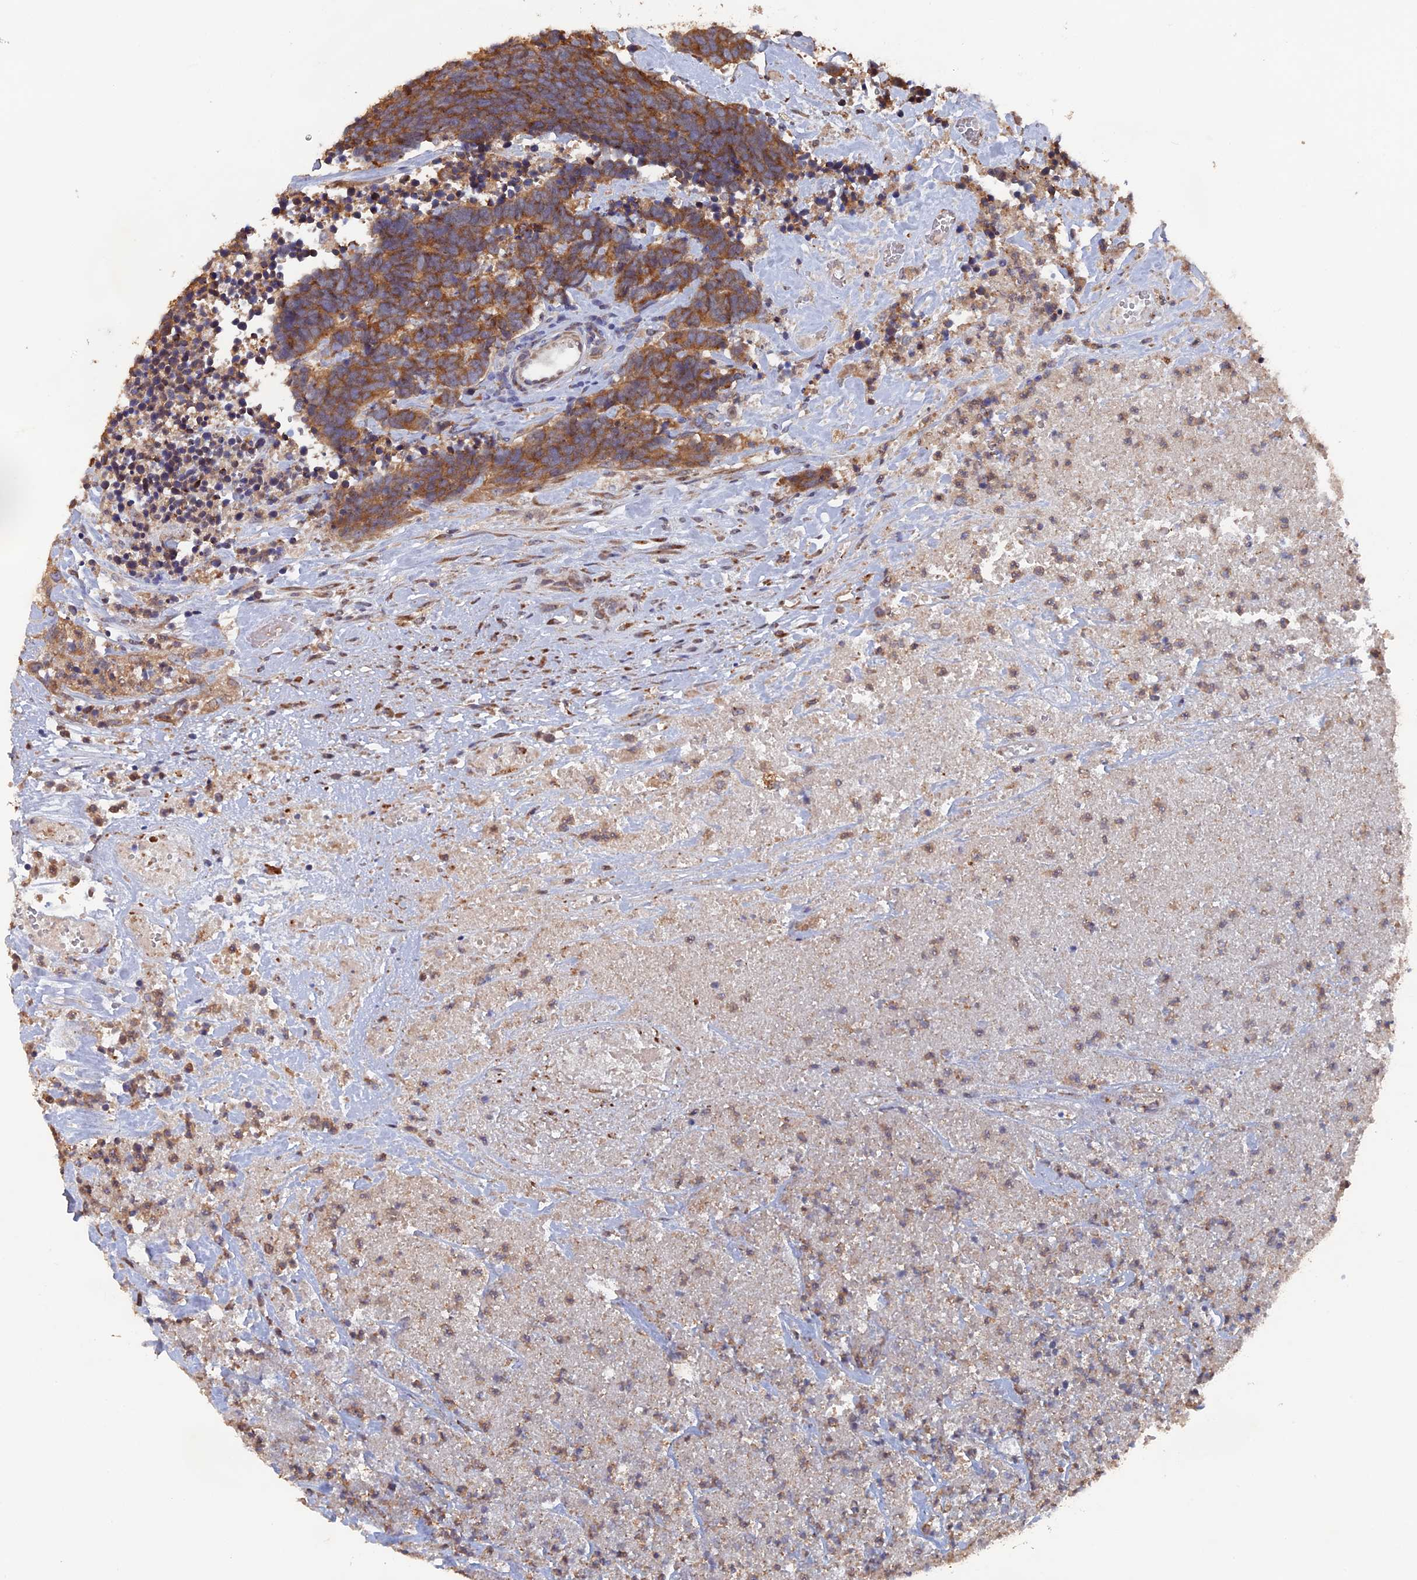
{"staining": {"intensity": "moderate", "quantity": ">75%", "location": "cytoplasmic/membranous"}, "tissue": "carcinoid", "cell_type": "Tumor cells", "image_type": "cancer", "snomed": [{"axis": "morphology", "description": "Carcinoma, NOS"}, {"axis": "morphology", "description": "Carcinoid, malignant, NOS"}, {"axis": "topography", "description": "Urinary bladder"}], "caption": "Carcinoid was stained to show a protein in brown. There is medium levels of moderate cytoplasmic/membranous staining in approximately >75% of tumor cells.", "gene": "VPS37C", "patient": {"sex": "male", "age": 57}}